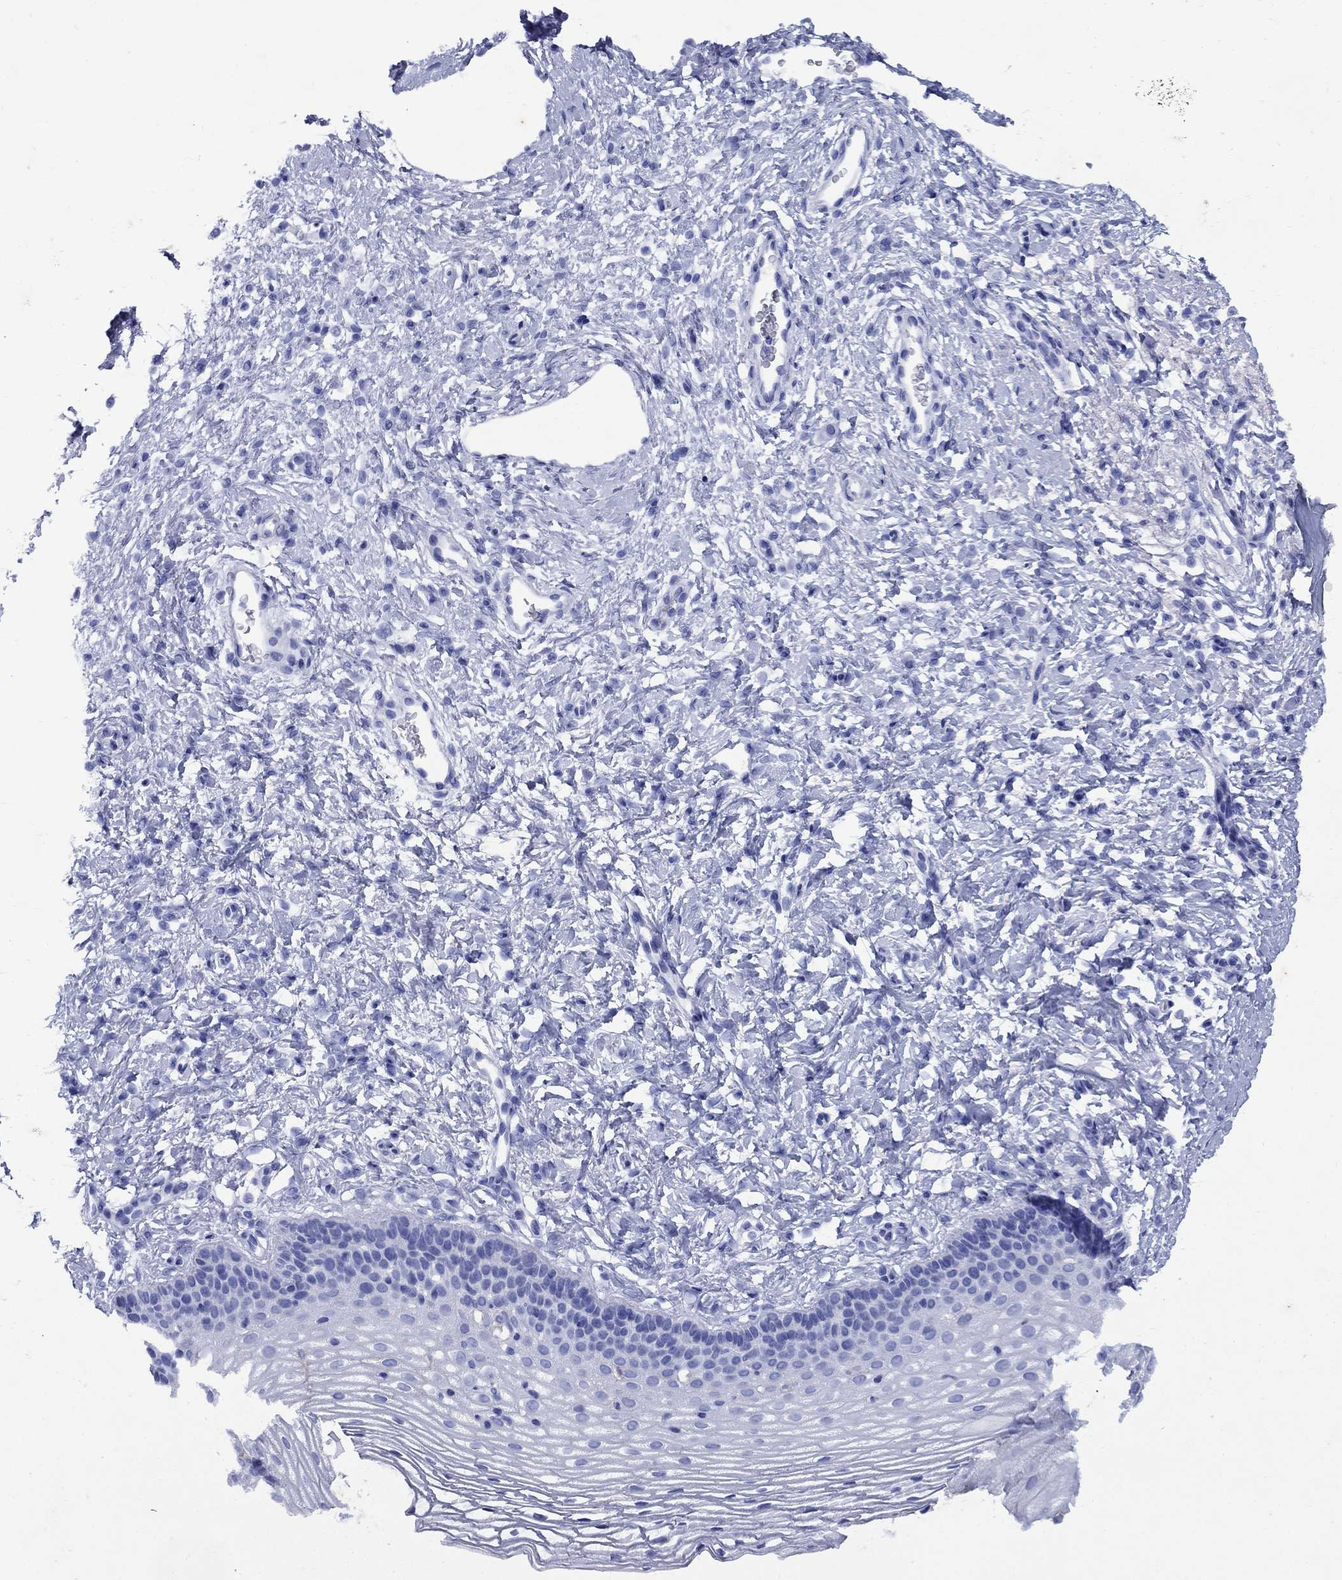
{"staining": {"intensity": "negative", "quantity": "none", "location": "none"}, "tissue": "cervix", "cell_type": "Squamous epithelial cells", "image_type": "normal", "snomed": [{"axis": "morphology", "description": "Normal tissue, NOS"}, {"axis": "topography", "description": "Cervix"}], "caption": "DAB immunohistochemical staining of benign human cervix shows no significant expression in squamous epithelial cells.", "gene": "CD1A", "patient": {"sex": "female", "age": 39}}